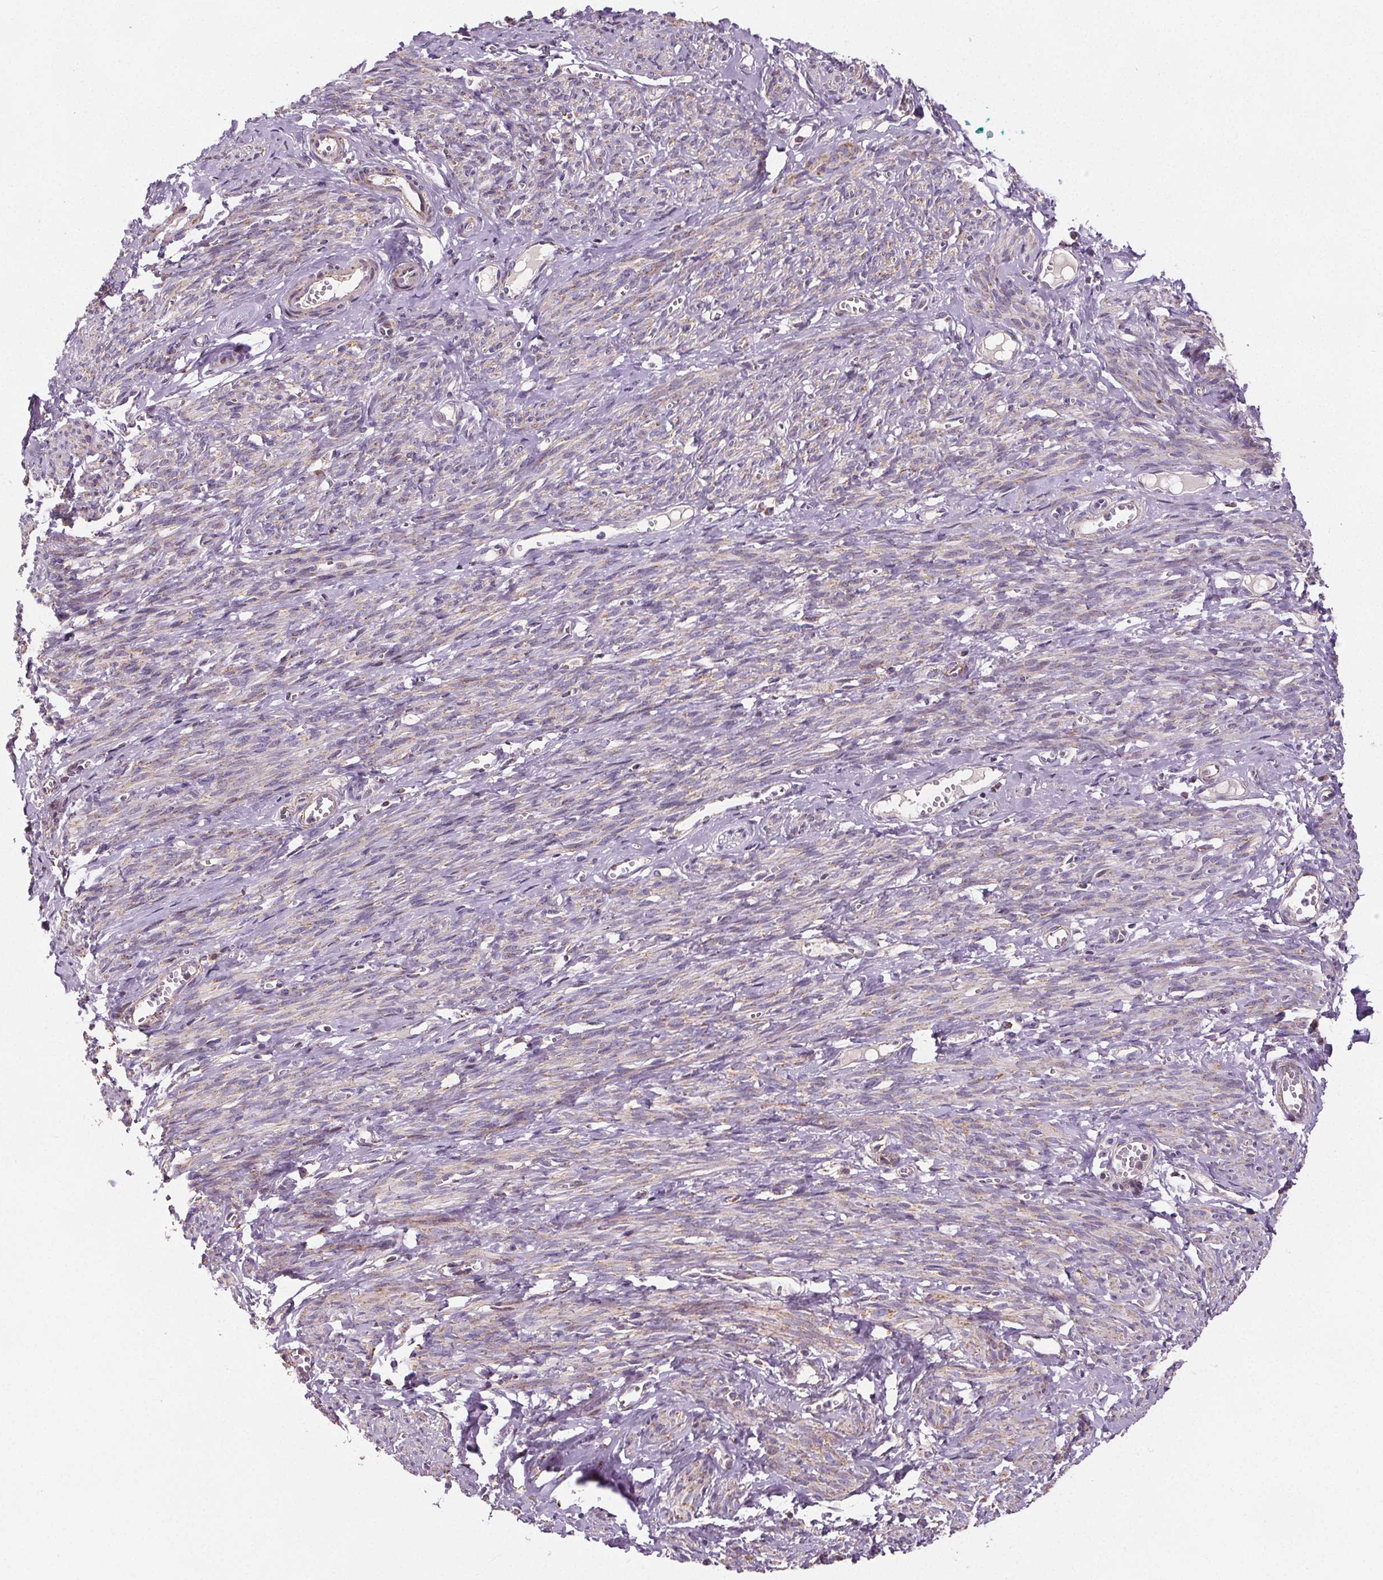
{"staining": {"intensity": "weak", "quantity": "25%-75%", "location": "cytoplasmic/membranous"}, "tissue": "smooth muscle", "cell_type": "Smooth muscle cells", "image_type": "normal", "snomed": [{"axis": "morphology", "description": "Normal tissue, NOS"}, {"axis": "topography", "description": "Smooth muscle"}], "caption": "Protein expression analysis of benign smooth muscle demonstrates weak cytoplasmic/membranous positivity in about 25%-75% of smooth muscle cells. (Stains: DAB in brown, nuclei in blue, Microscopy: brightfield microscopy at high magnification).", "gene": "SUCLA2", "patient": {"sex": "female", "age": 65}}